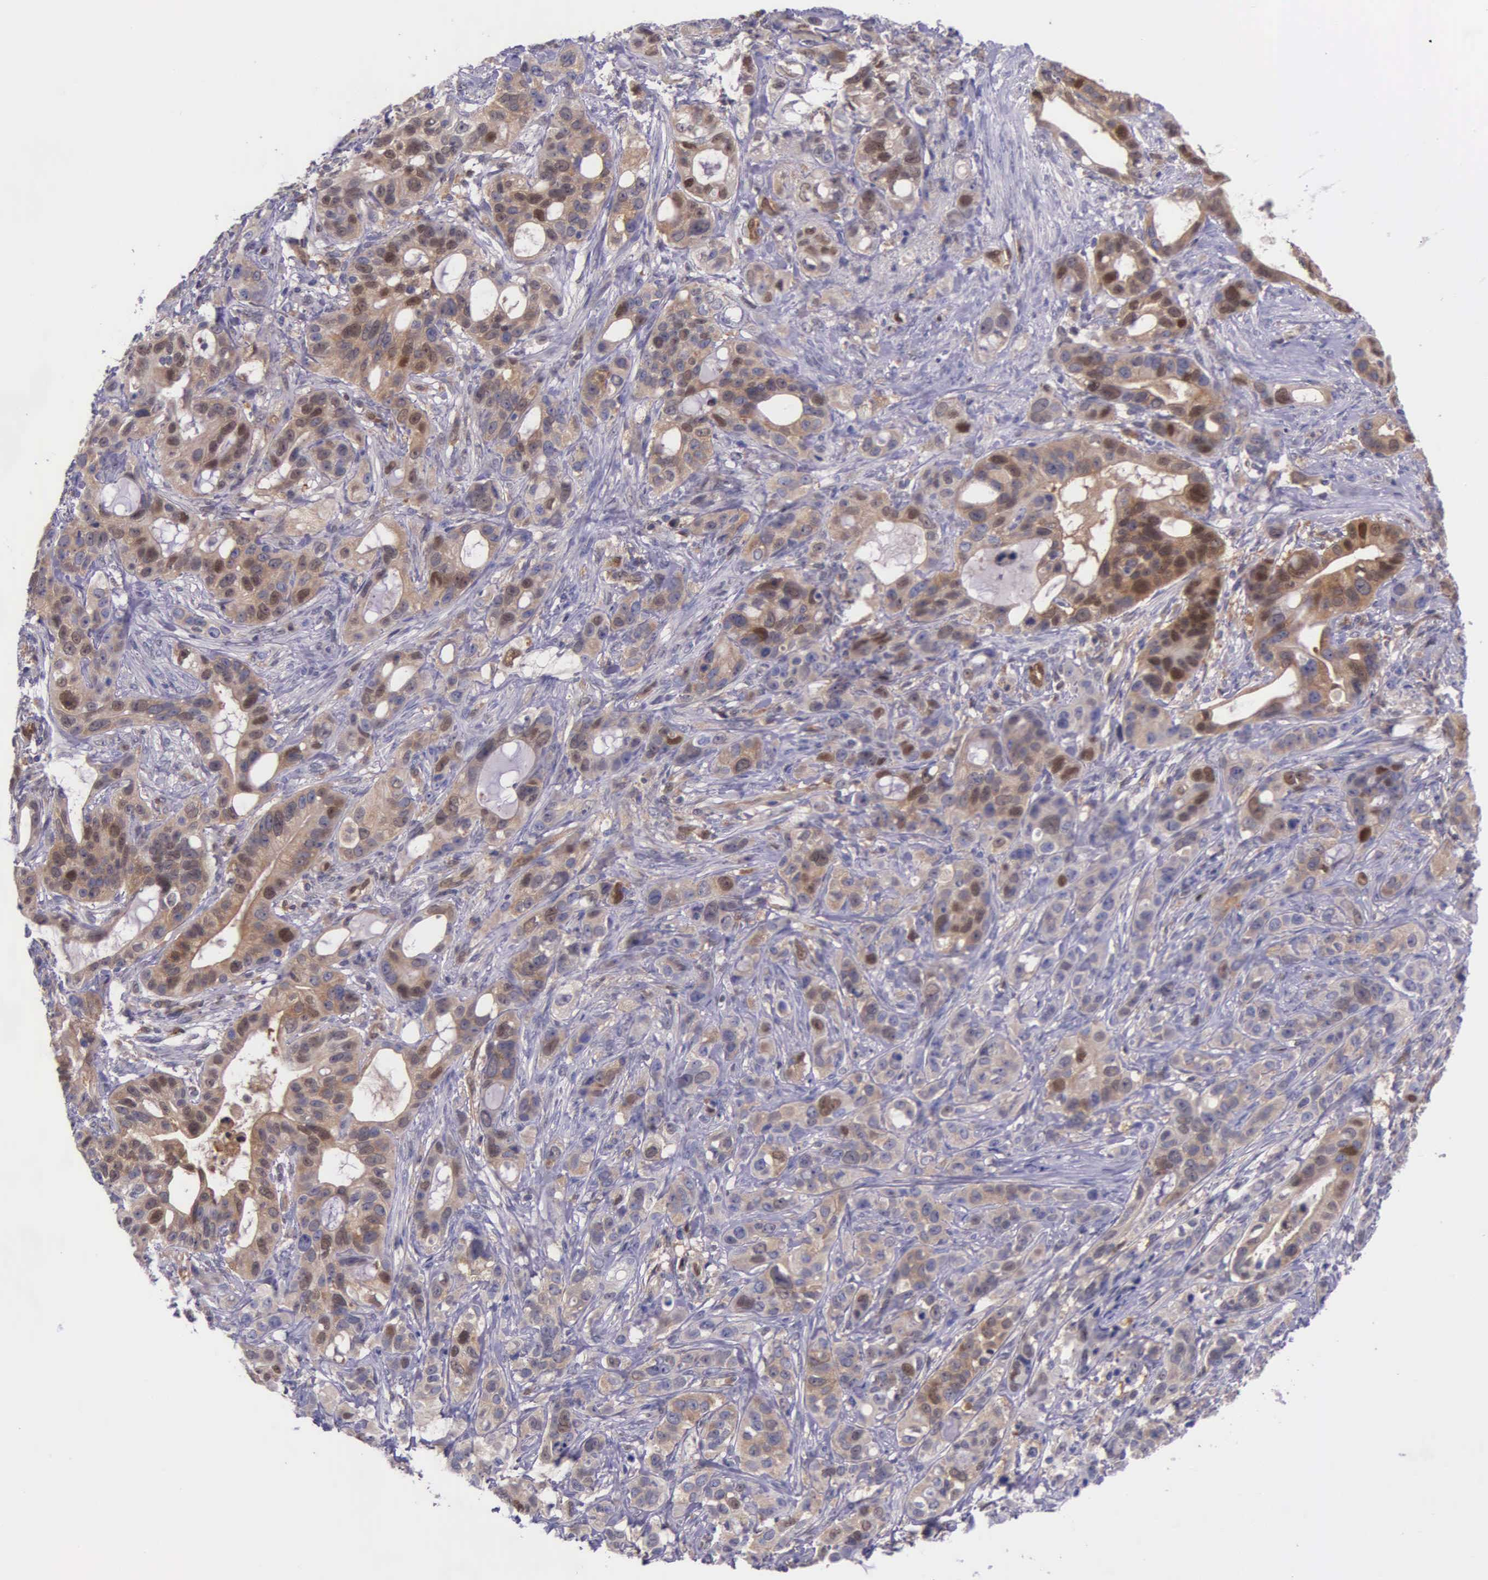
{"staining": {"intensity": "moderate", "quantity": ">75%", "location": "cytoplasmic/membranous,nuclear"}, "tissue": "stomach cancer", "cell_type": "Tumor cells", "image_type": "cancer", "snomed": [{"axis": "morphology", "description": "Adenocarcinoma, NOS"}, {"axis": "topography", "description": "Stomach, upper"}], "caption": "DAB immunohistochemical staining of stomach cancer (adenocarcinoma) reveals moderate cytoplasmic/membranous and nuclear protein positivity in approximately >75% of tumor cells.", "gene": "GMPR2", "patient": {"sex": "male", "age": 47}}